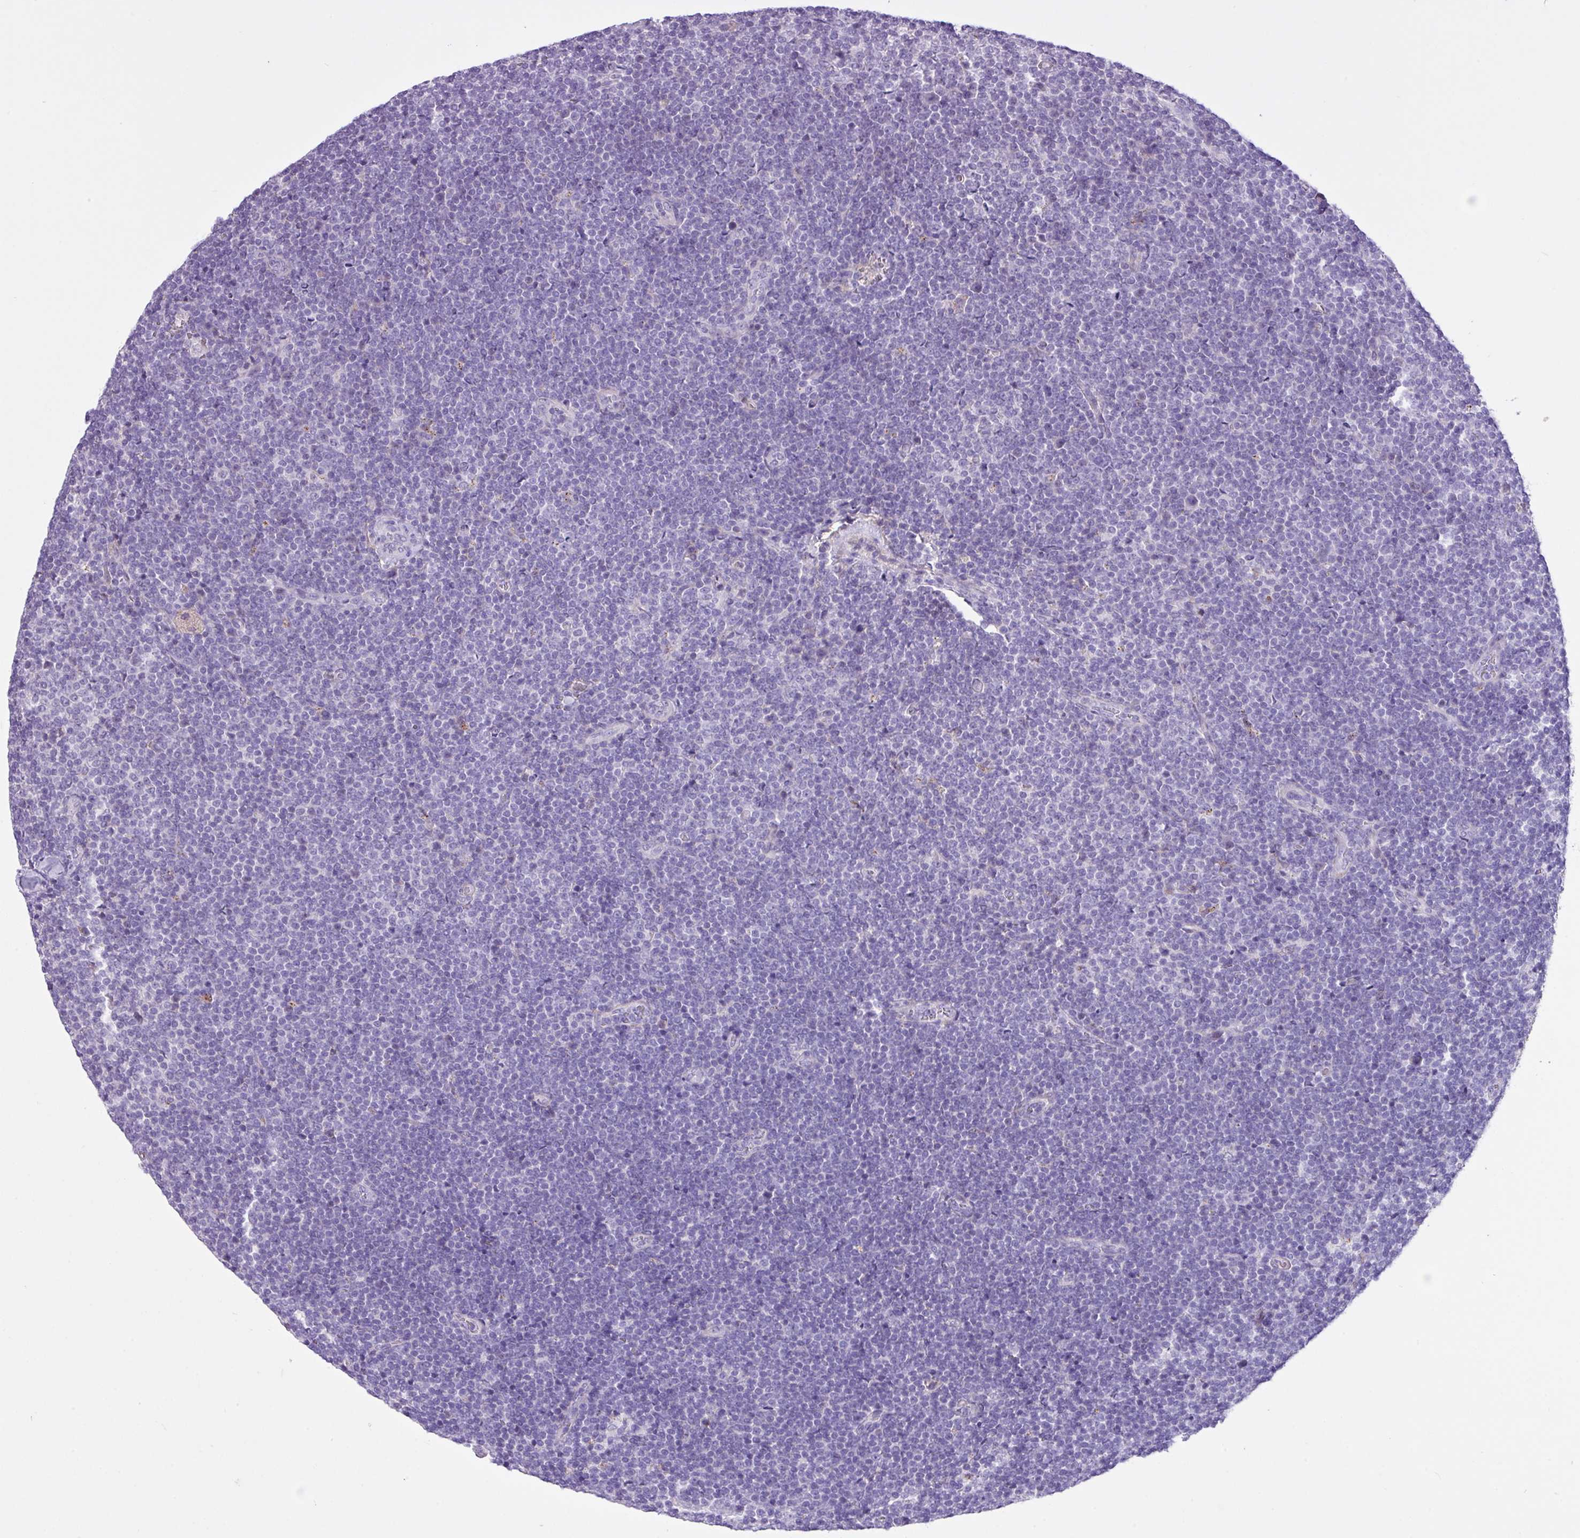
{"staining": {"intensity": "negative", "quantity": "none", "location": "none"}, "tissue": "lymphoma", "cell_type": "Tumor cells", "image_type": "cancer", "snomed": [{"axis": "morphology", "description": "Malignant lymphoma, non-Hodgkin's type, Low grade"}, {"axis": "topography", "description": "Lymph node"}], "caption": "High power microscopy image of an immunohistochemistry (IHC) histopathology image of malignant lymphoma, non-Hodgkin's type (low-grade), revealing no significant expression in tumor cells.", "gene": "CD248", "patient": {"sex": "male", "age": 48}}